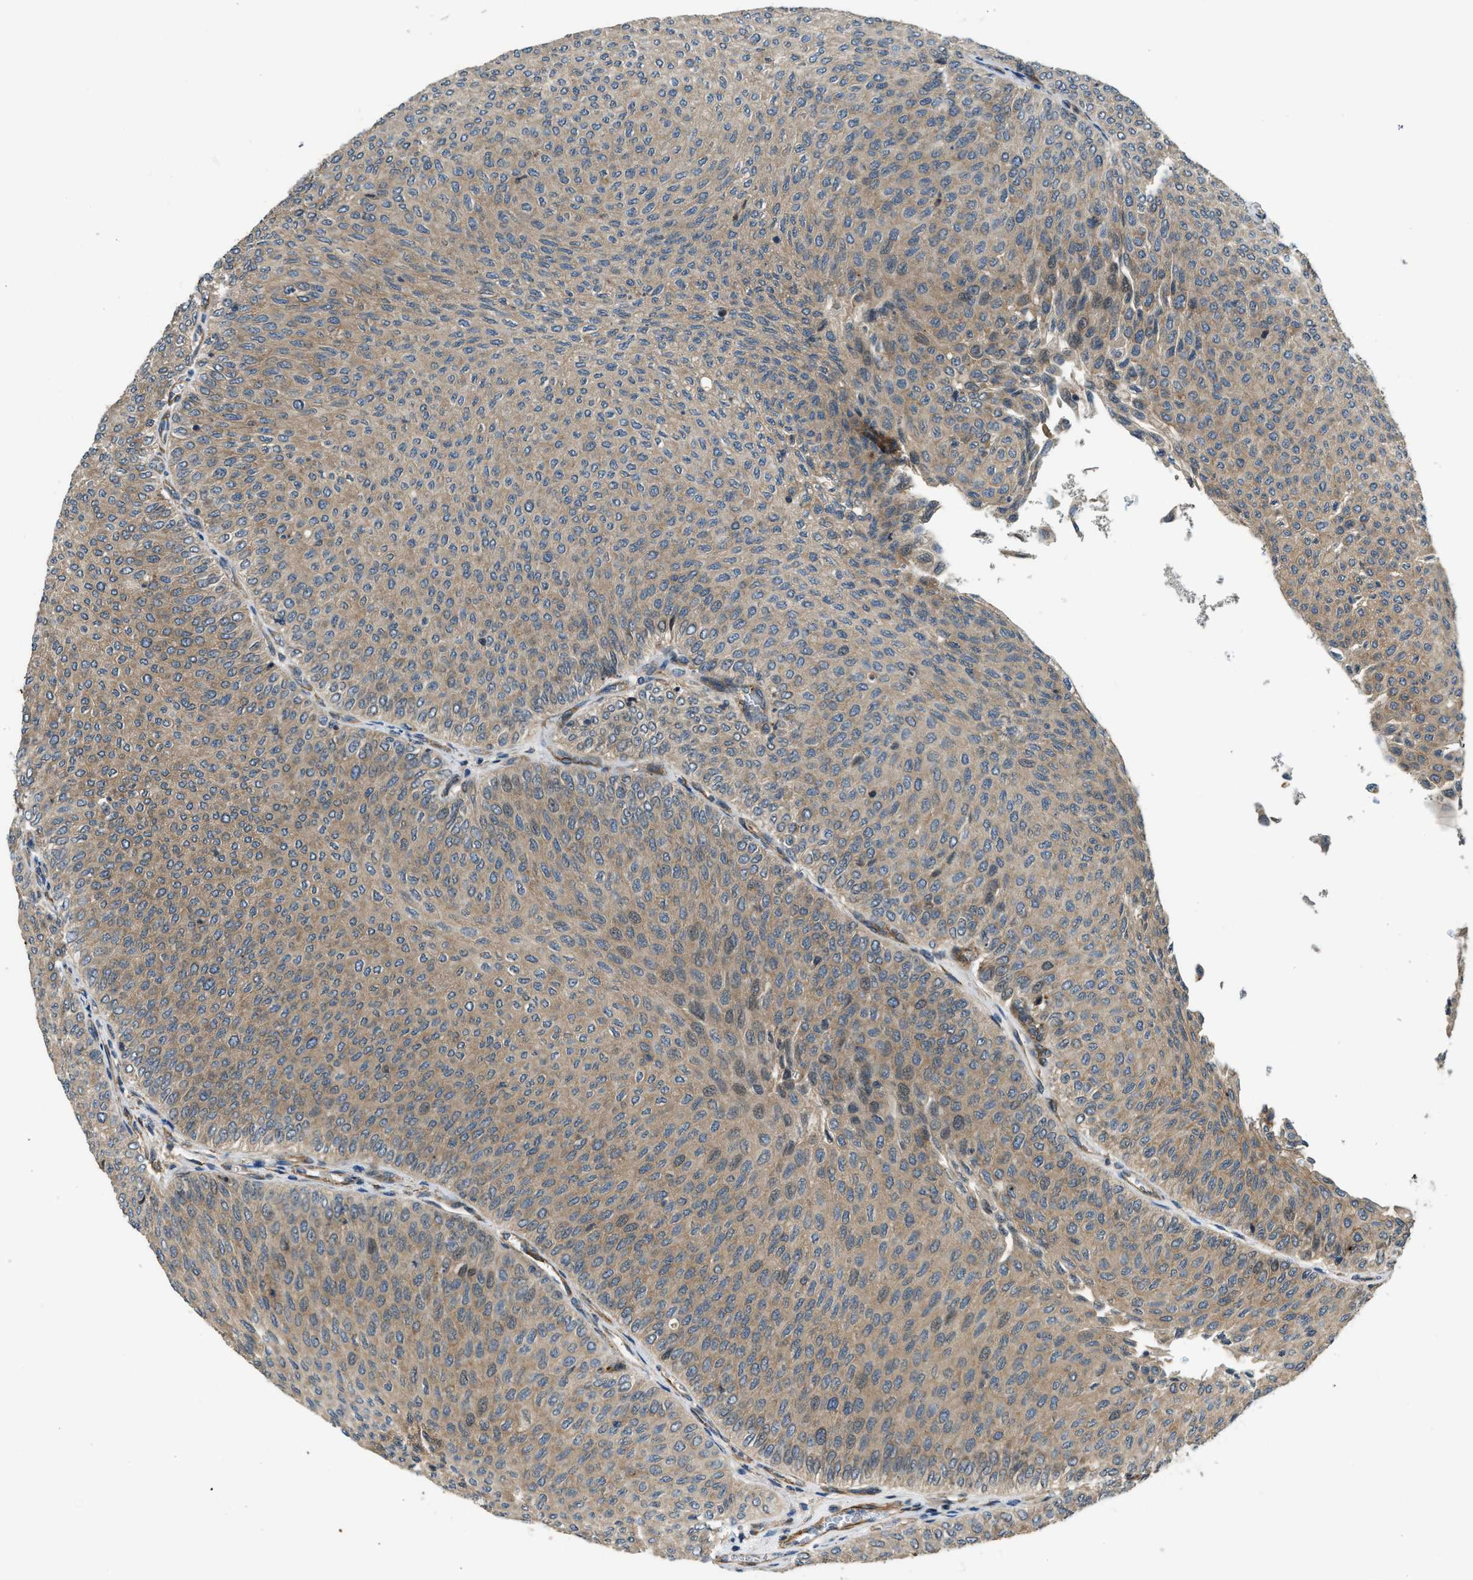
{"staining": {"intensity": "weak", "quantity": ">75%", "location": "cytoplasmic/membranous"}, "tissue": "urothelial cancer", "cell_type": "Tumor cells", "image_type": "cancer", "snomed": [{"axis": "morphology", "description": "Urothelial carcinoma, Low grade"}, {"axis": "topography", "description": "Urinary bladder"}], "caption": "Weak cytoplasmic/membranous protein positivity is identified in about >75% of tumor cells in urothelial cancer. The staining is performed using DAB (3,3'-diaminobenzidine) brown chromogen to label protein expression. The nuclei are counter-stained blue using hematoxylin.", "gene": "CGN", "patient": {"sex": "male", "age": 78}}